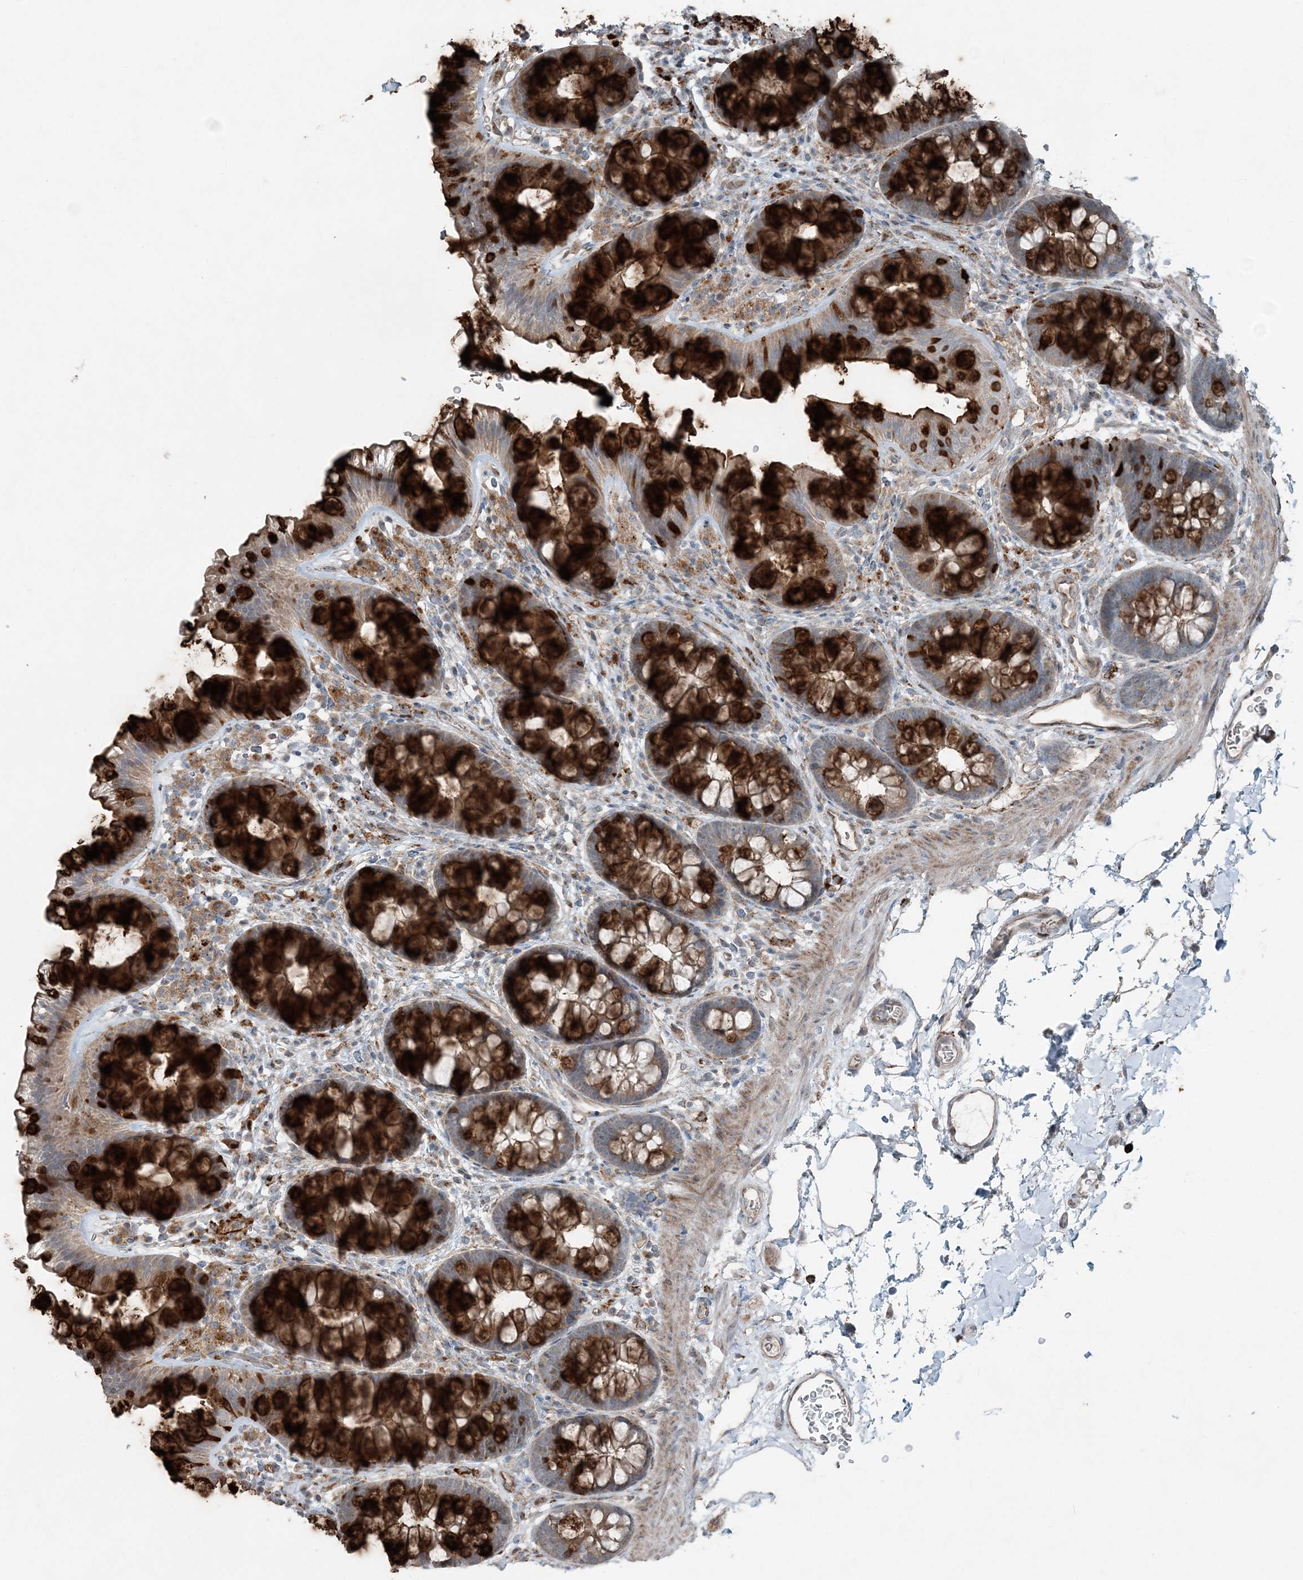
{"staining": {"intensity": "moderate", "quantity": ">75%", "location": "cytoplasmic/membranous"}, "tissue": "colon", "cell_type": "Endothelial cells", "image_type": "normal", "snomed": [{"axis": "morphology", "description": "Normal tissue, NOS"}, {"axis": "topography", "description": "Colon"}], "caption": "IHC of unremarkable colon demonstrates medium levels of moderate cytoplasmic/membranous staining in approximately >75% of endothelial cells.", "gene": "KY", "patient": {"sex": "female", "age": 62}}